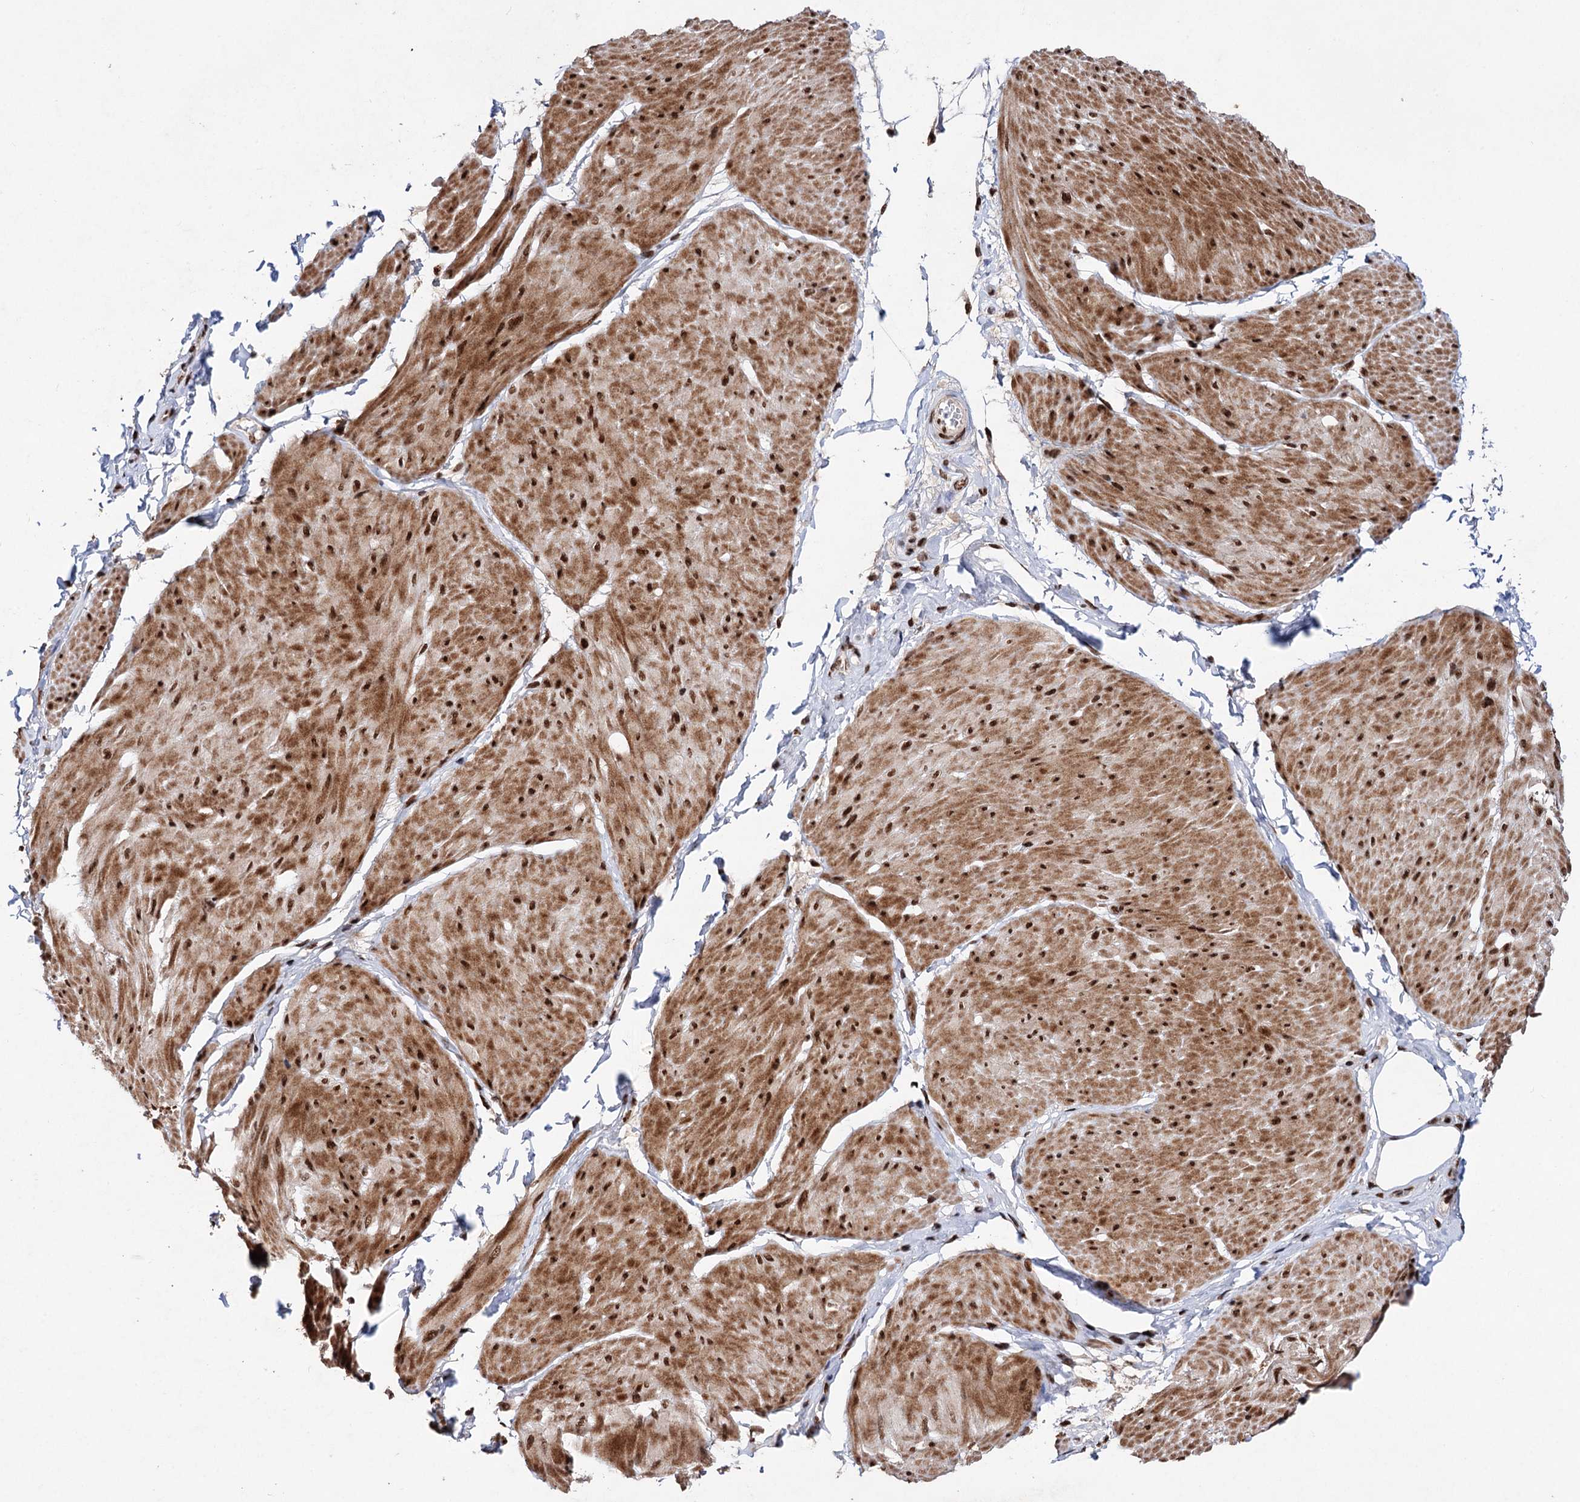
{"staining": {"intensity": "strong", "quantity": ">75%", "location": "cytoplasmic/membranous,nuclear"}, "tissue": "smooth muscle", "cell_type": "Smooth muscle cells", "image_type": "normal", "snomed": [{"axis": "morphology", "description": "Urothelial carcinoma, High grade"}, {"axis": "topography", "description": "Urinary bladder"}], "caption": "Smooth muscle stained with DAB IHC shows high levels of strong cytoplasmic/membranous,nuclear staining in about >75% of smooth muscle cells.", "gene": "MATR3", "patient": {"sex": "male", "age": 46}}